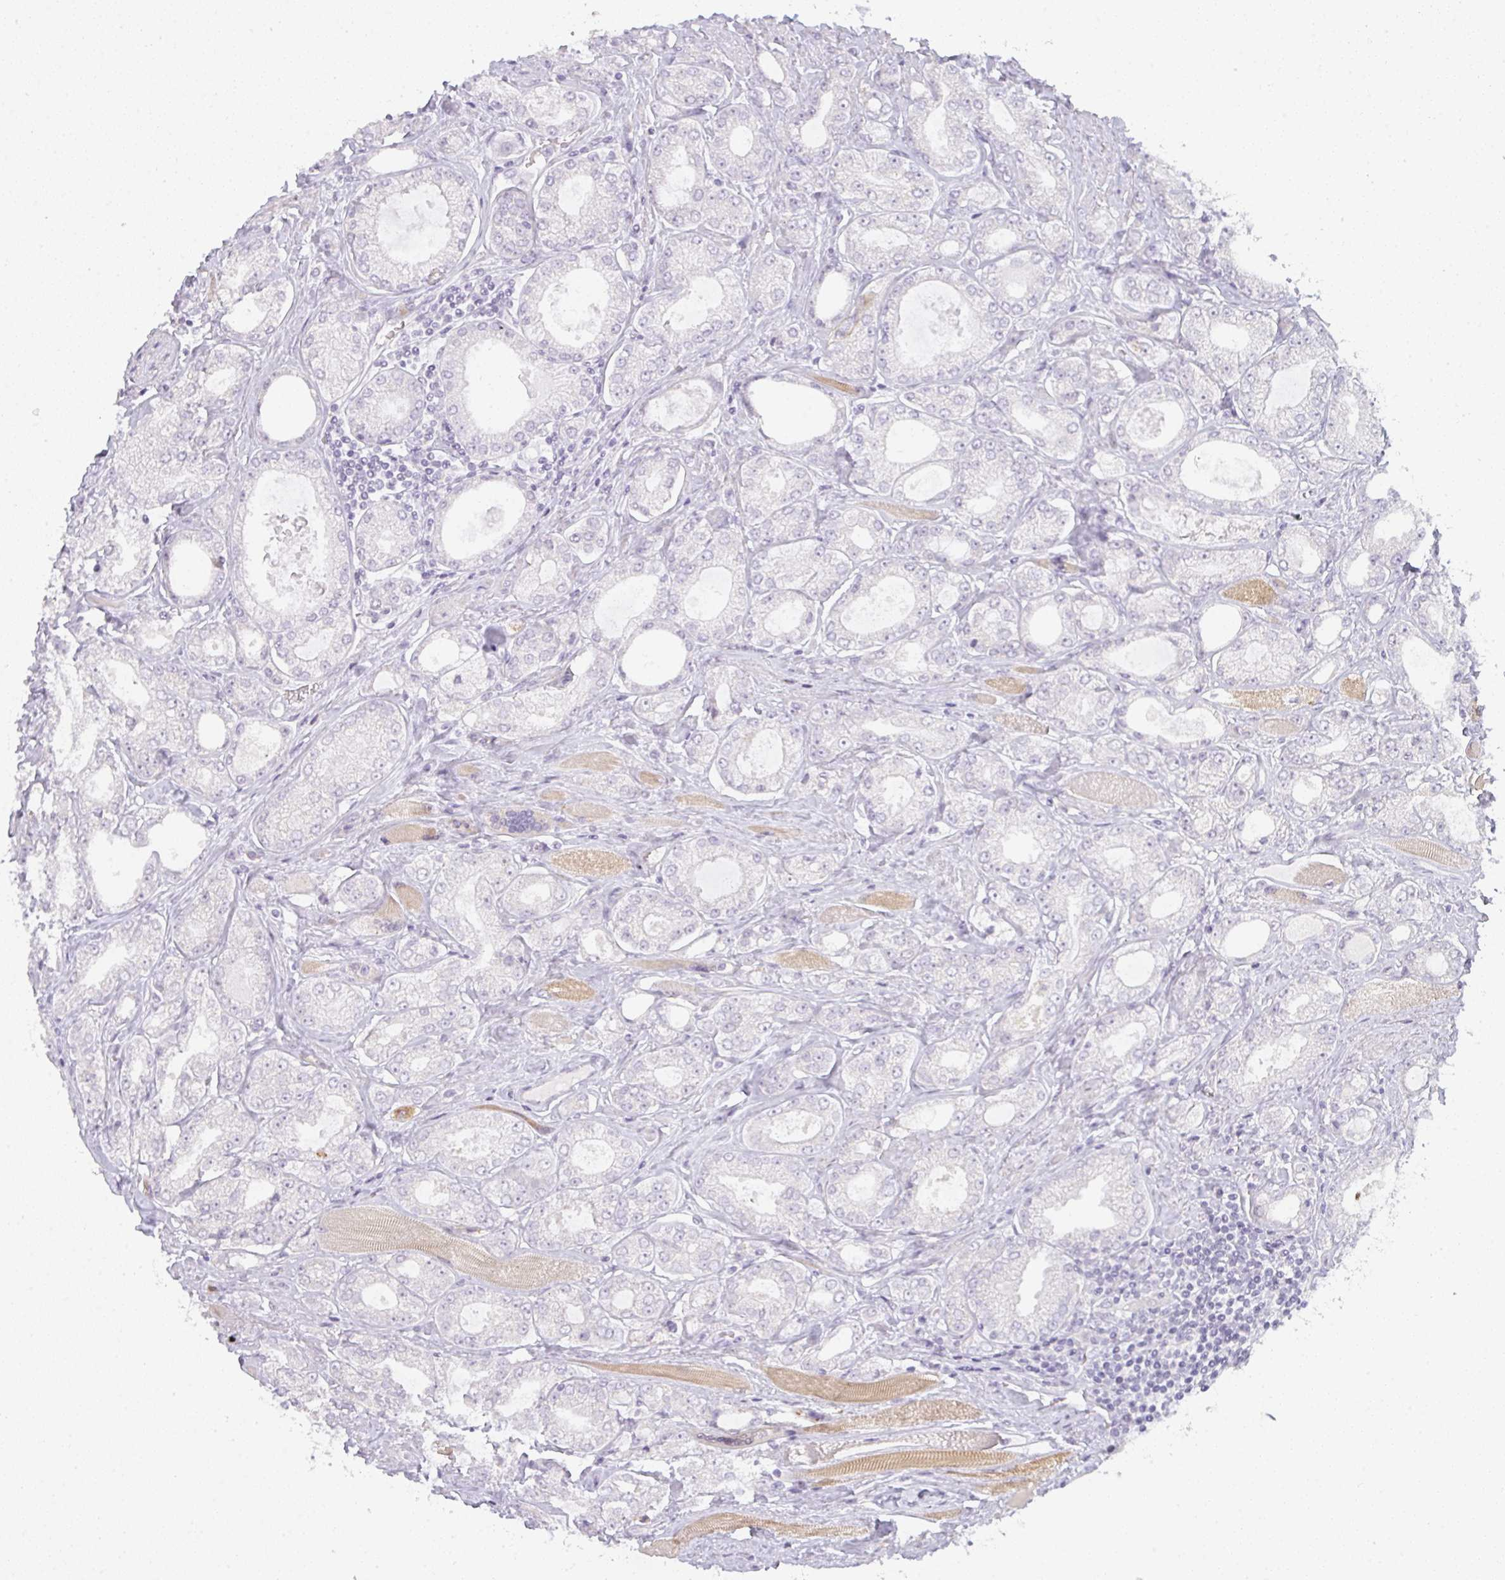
{"staining": {"intensity": "negative", "quantity": "none", "location": "none"}, "tissue": "prostate cancer", "cell_type": "Tumor cells", "image_type": "cancer", "snomed": [{"axis": "morphology", "description": "Adenocarcinoma, High grade"}, {"axis": "topography", "description": "Prostate"}], "caption": "Immunohistochemical staining of prostate cancer displays no significant expression in tumor cells.", "gene": "SIRPB2", "patient": {"sex": "male", "age": 68}}